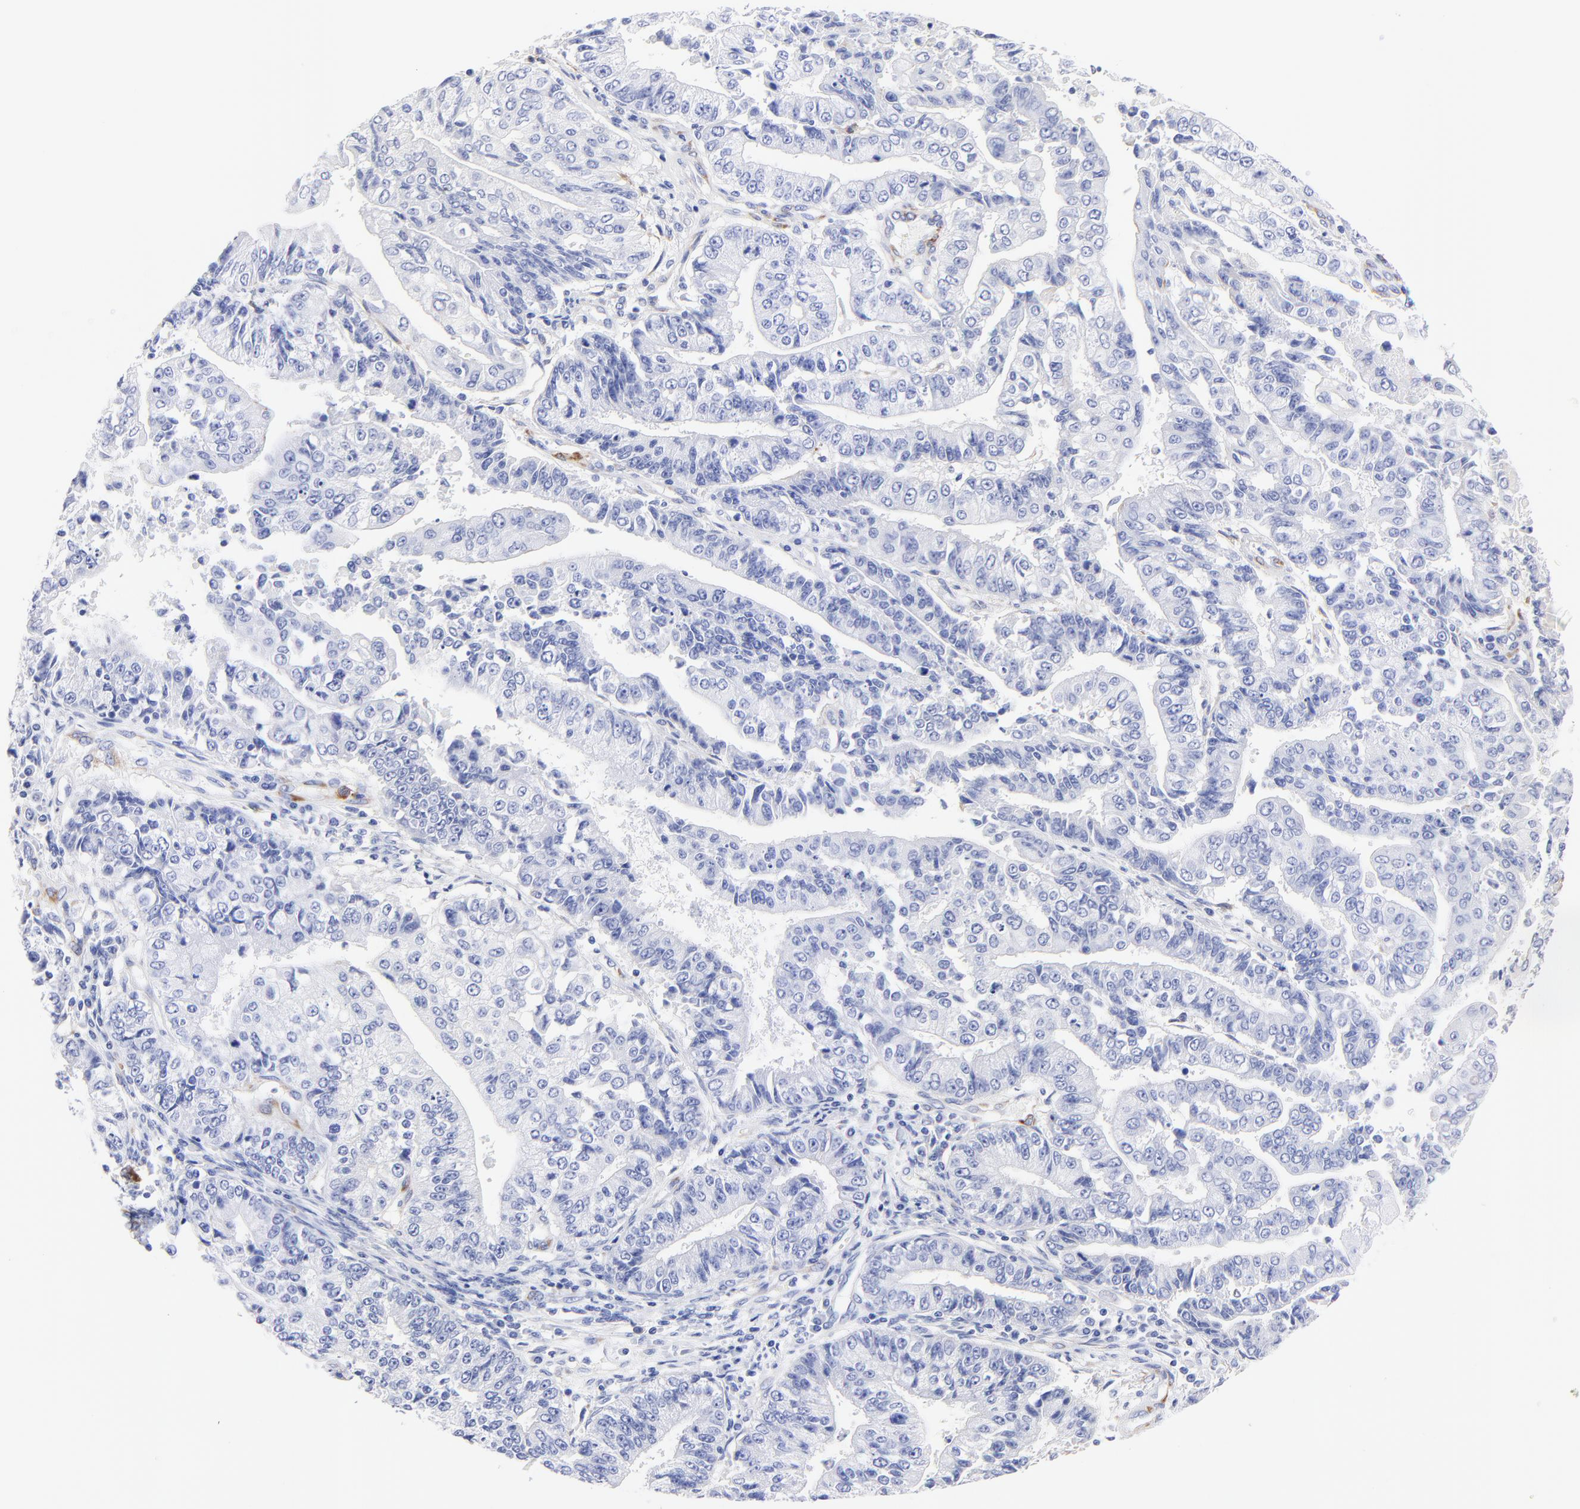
{"staining": {"intensity": "negative", "quantity": "none", "location": "none"}, "tissue": "endometrial cancer", "cell_type": "Tumor cells", "image_type": "cancer", "snomed": [{"axis": "morphology", "description": "Adenocarcinoma, NOS"}, {"axis": "topography", "description": "Endometrium"}], "caption": "An immunohistochemistry (IHC) micrograph of endometrial cancer is shown. There is no staining in tumor cells of endometrial cancer.", "gene": "C1QTNF6", "patient": {"sex": "female", "age": 75}}